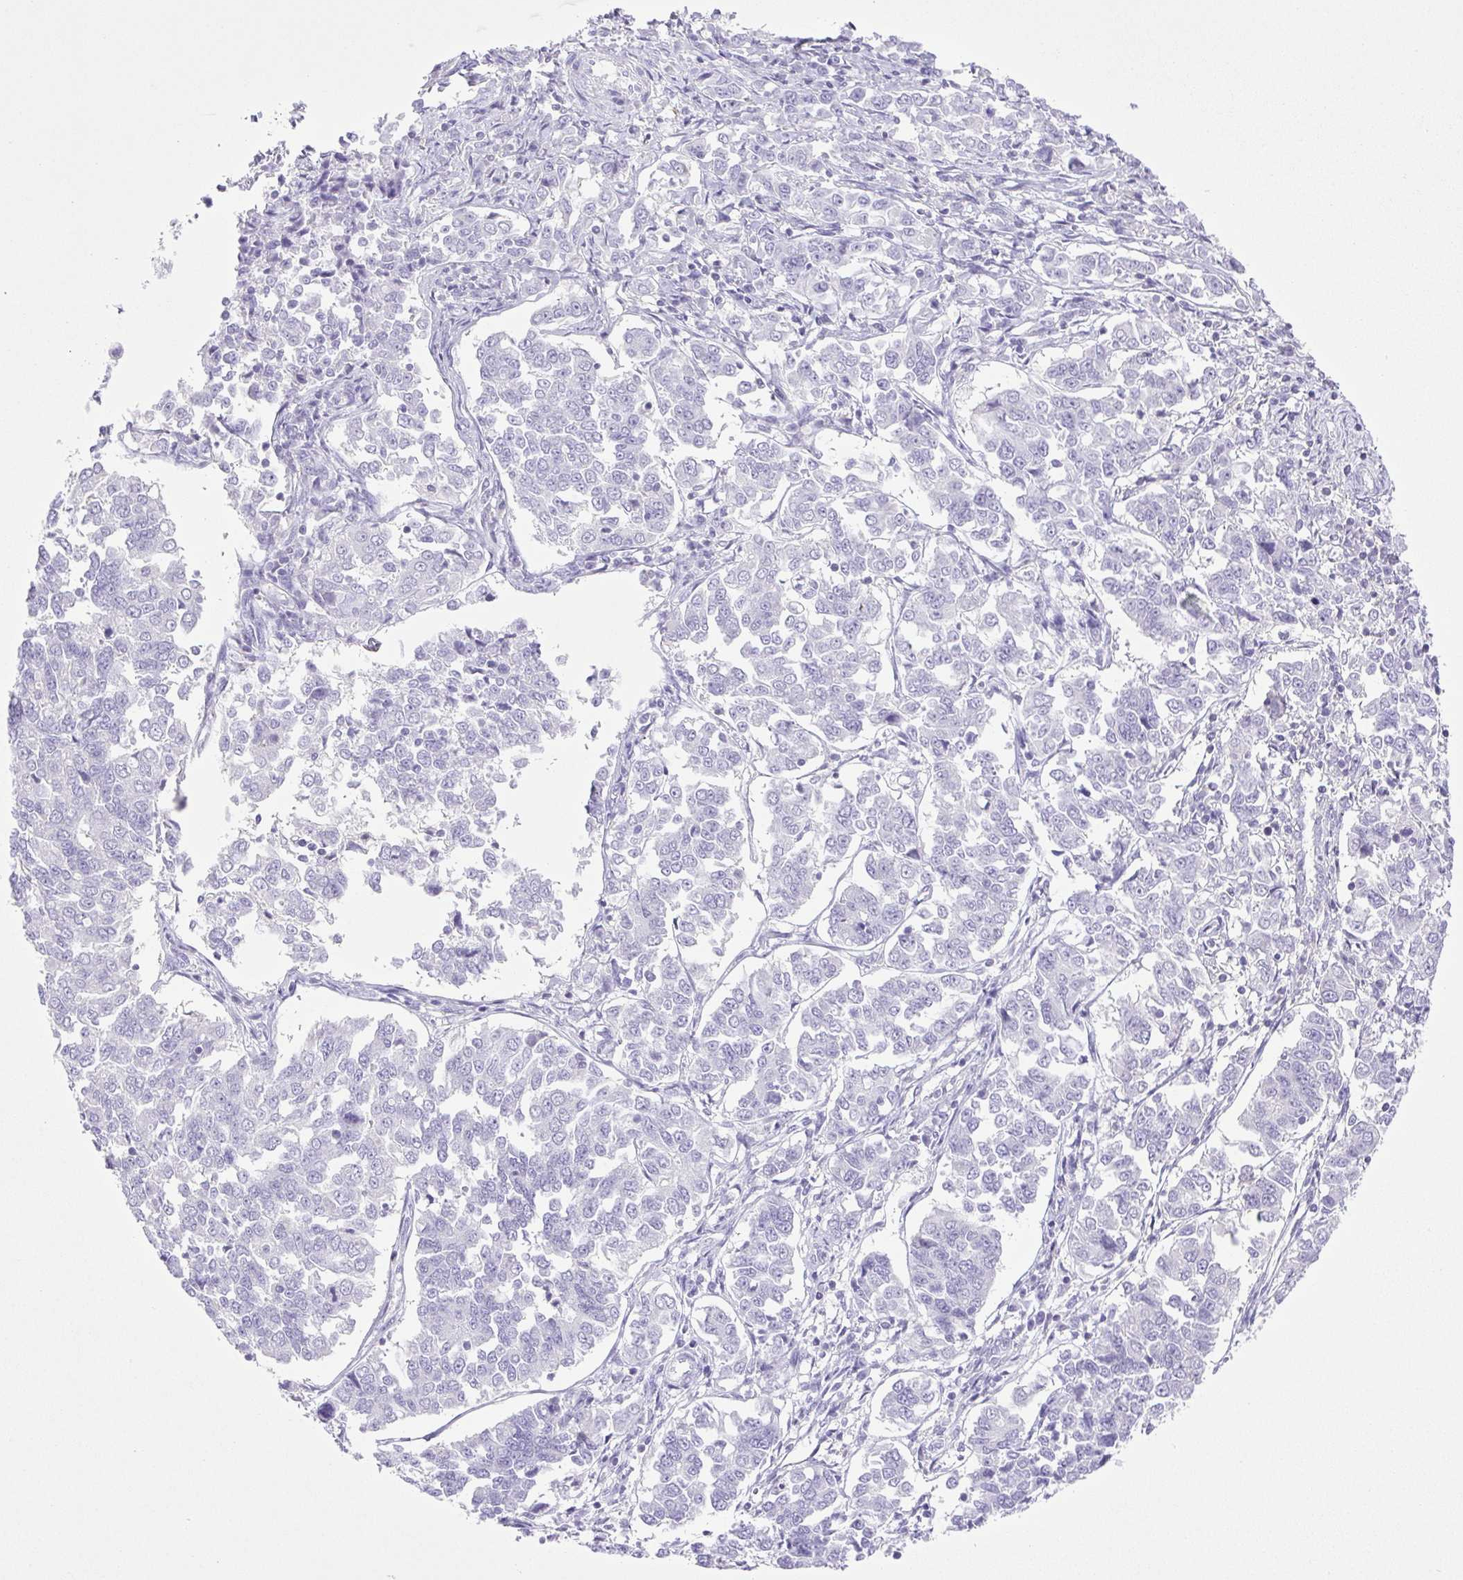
{"staining": {"intensity": "negative", "quantity": "none", "location": "none"}, "tissue": "endometrial cancer", "cell_type": "Tumor cells", "image_type": "cancer", "snomed": [{"axis": "morphology", "description": "Adenocarcinoma, NOS"}, {"axis": "topography", "description": "Endometrium"}], "caption": "Tumor cells show no significant positivity in endometrial cancer (adenocarcinoma).", "gene": "SYNPR", "patient": {"sex": "female", "age": 43}}